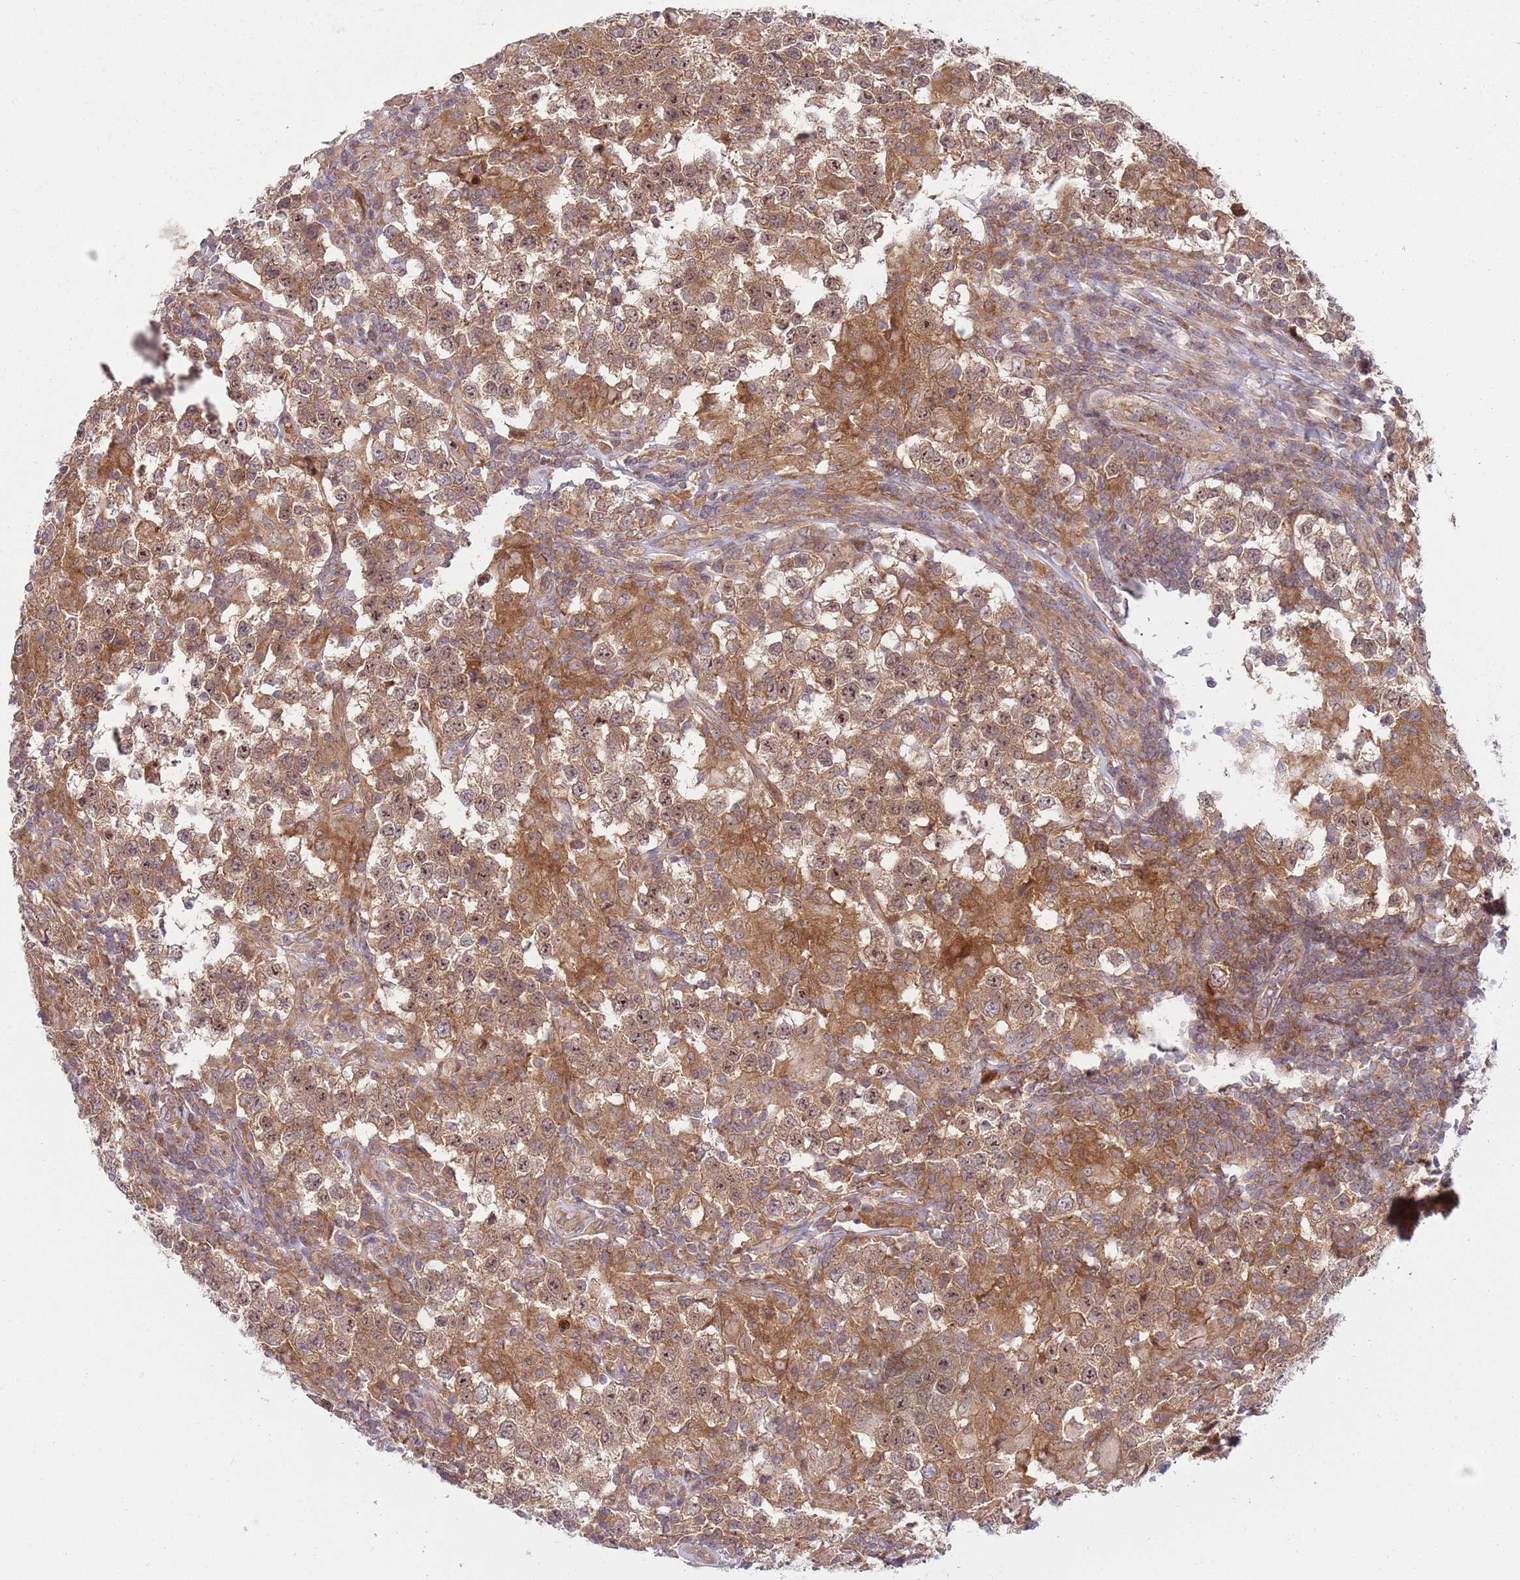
{"staining": {"intensity": "moderate", "quantity": ">75%", "location": "cytoplasmic/membranous,nuclear"}, "tissue": "testis cancer", "cell_type": "Tumor cells", "image_type": "cancer", "snomed": [{"axis": "morphology", "description": "Seminoma, NOS"}, {"axis": "morphology", "description": "Carcinoma, Embryonal, NOS"}, {"axis": "topography", "description": "Testis"}], "caption": "Immunohistochemical staining of human testis embryonal carcinoma shows medium levels of moderate cytoplasmic/membranous and nuclear protein staining in approximately >75% of tumor cells.", "gene": "GGA1", "patient": {"sex": "male", "age": 41}}